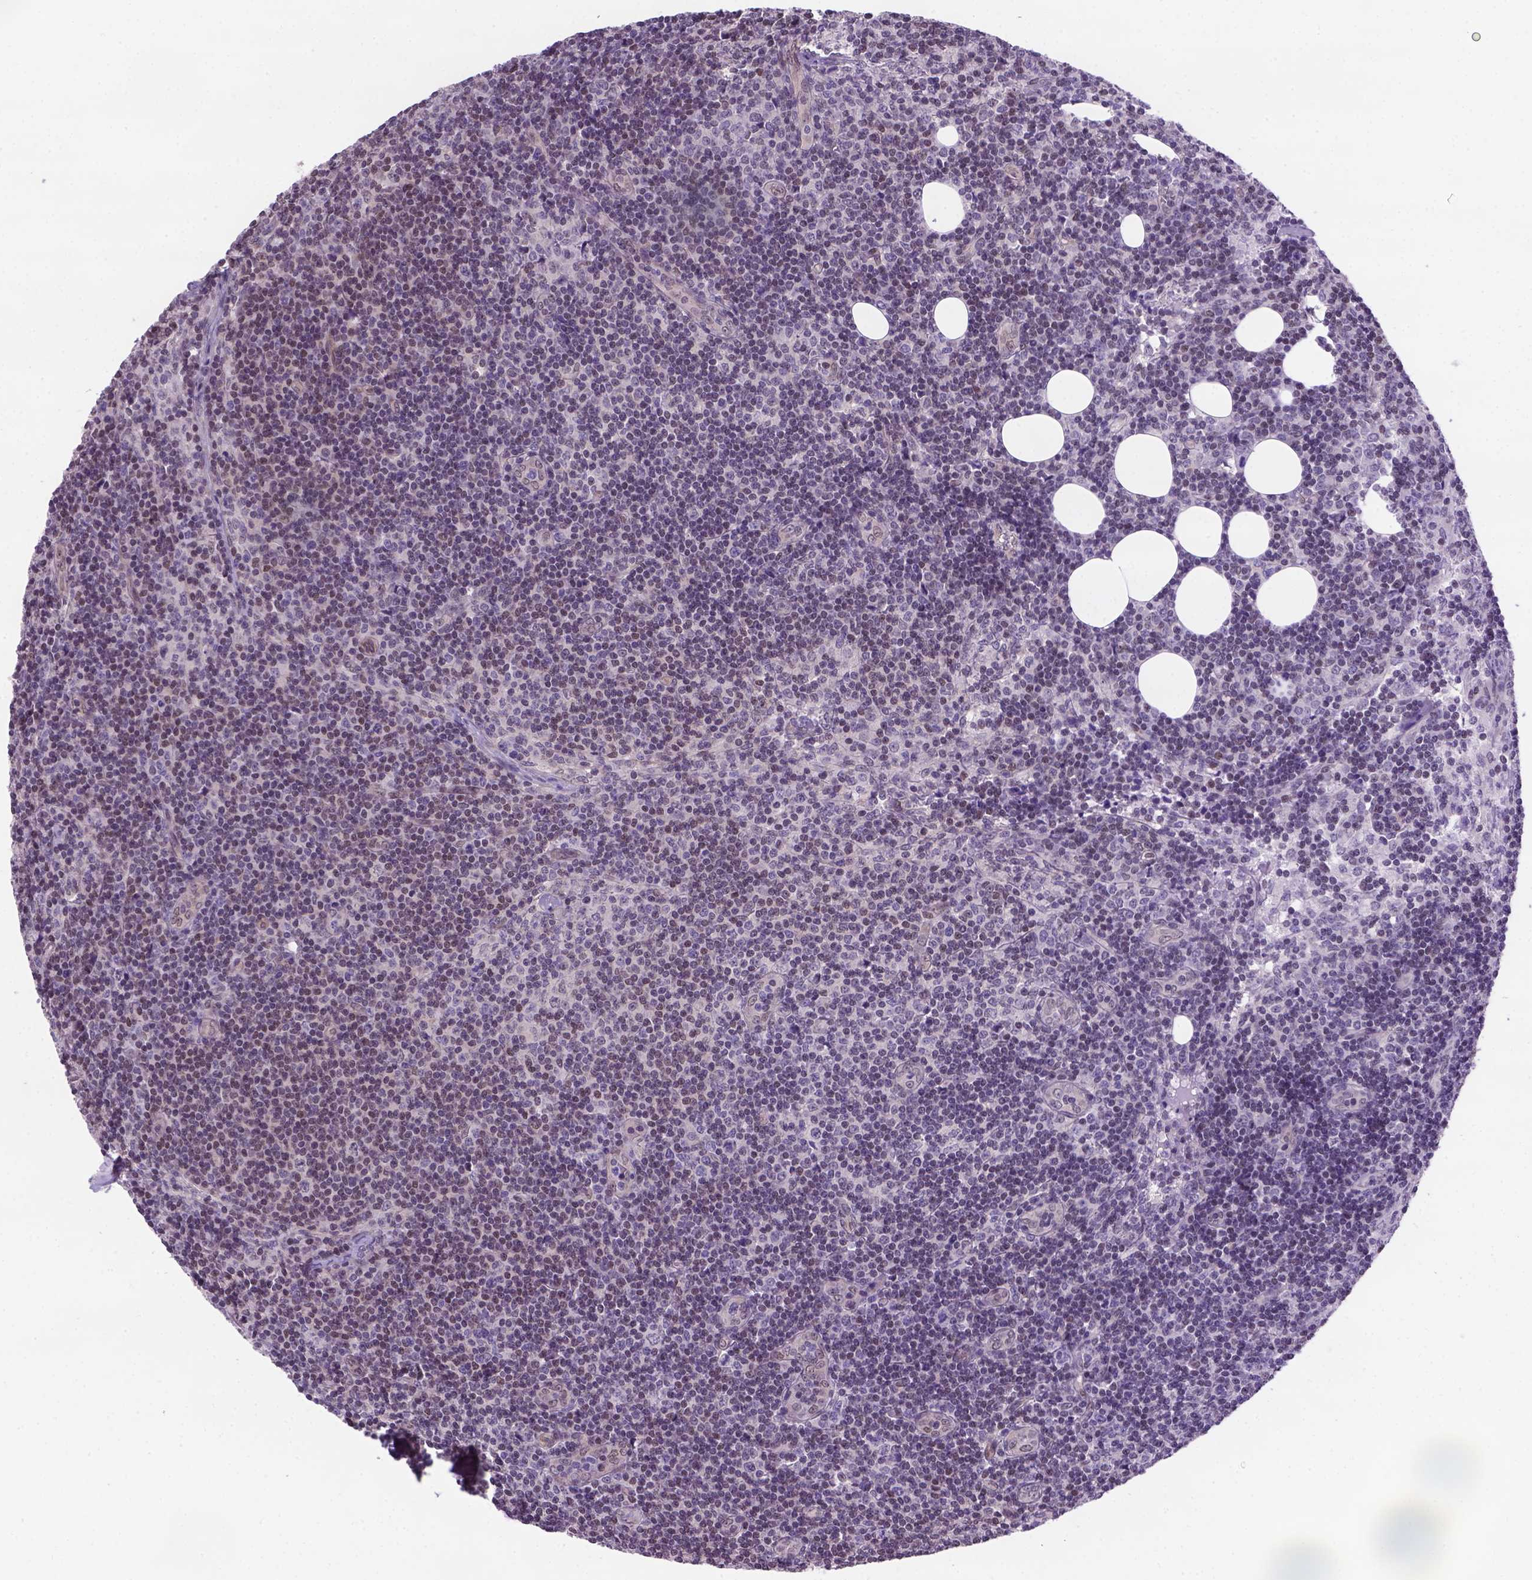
{"staining": {"intensity": "negative", "quantity": "none", "location": "none"}, "tissue": "lymph node", "cell_type": "Germinal center cells", "image_type": "normal", "snomed": [{"axis": "morphology", "description": "Normal tissue, NOS"}, {"axis": "topography", "description": "Lymph node"}], "caption": "Histopathology image shows no protein staining in germinal center cells of normal lymph node. (Brightfield microscopy of DAB immunohistochemistry (IHC) at high magnification).", "gene": "MGMT", "patient": {"sex": "female", "age": 41}}